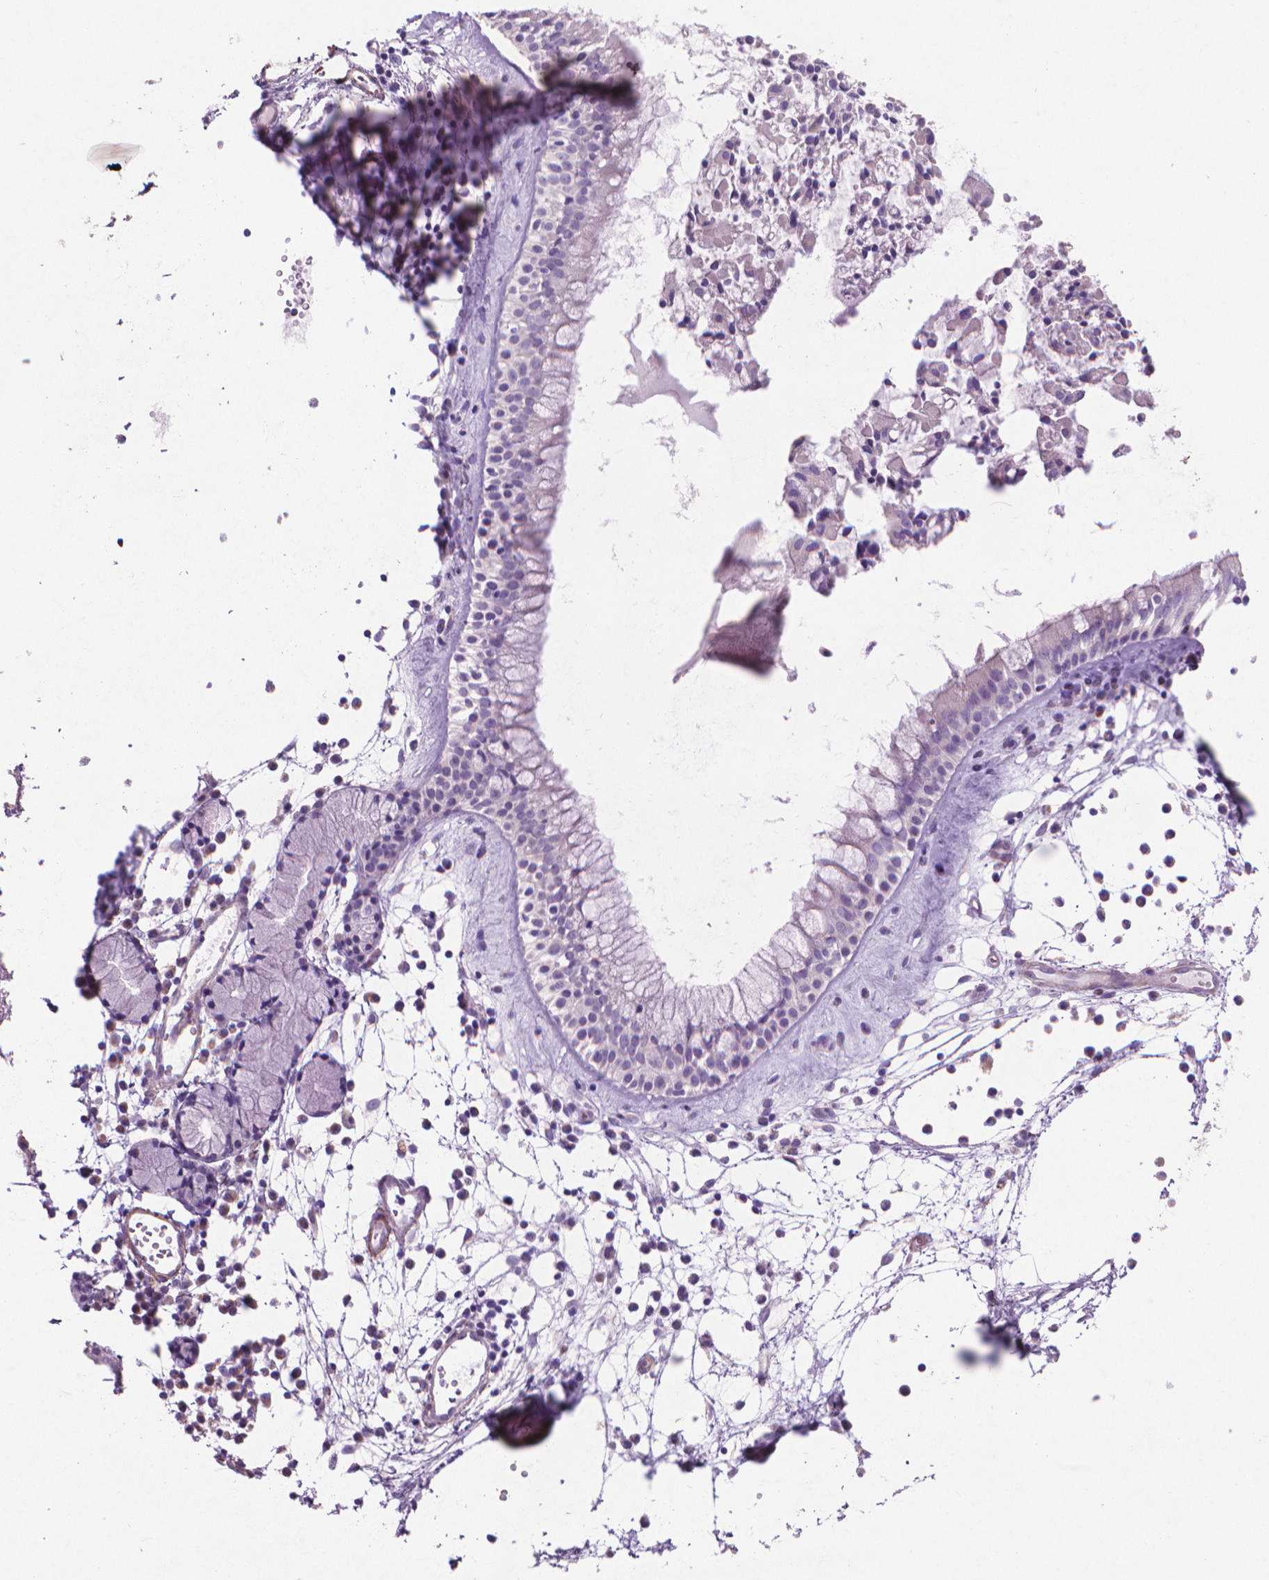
{"staining": {"intensity": "negative", "quantity": "none", "location": "none"}, "tissue": "nasopharynx", "cell_type": "Respiratory epithelial cells", "image_type": "normal", "snomed": [{"axis": "morphology", "description": "Normal tissue, NOS"}, {"axis": "topography", "description": "Nasopharynx"}], "caption": "Immunohistochemistry of benign nasopharynx exhibits no positivity in respiratory epithelial cells.", "gene": "AQP10", "patient": {"sex": "female", "age": 85}}